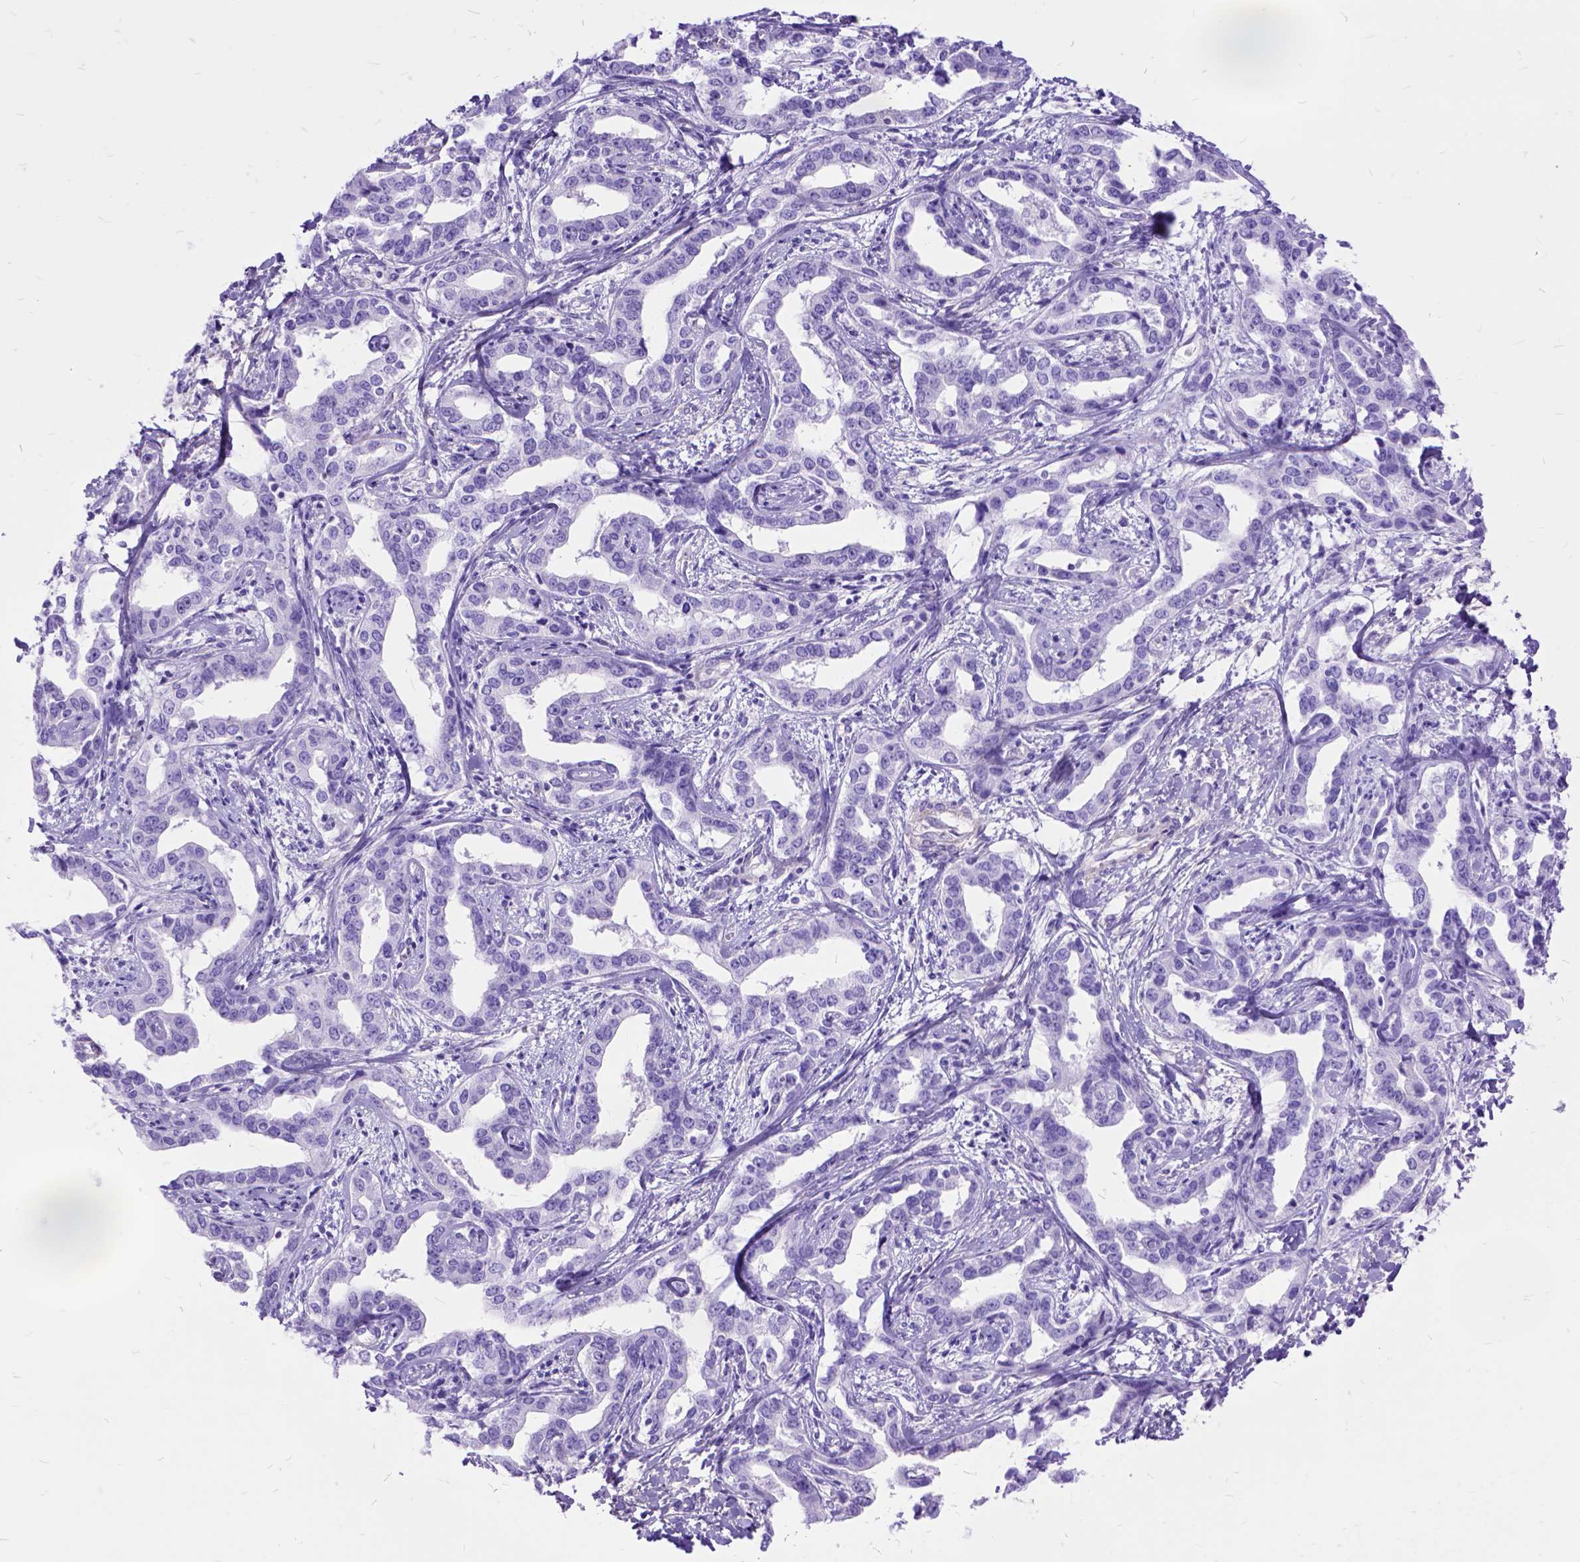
{"staining": {"intensity": "negative", "quantity": "none", "location": "none"}, "tissue": "liver cancer", "cell_type": "Tumor cells", "image_type": "cancer", "snomed": [{"axis": "morphology", "description": "Cholangiocarcinoma"}, {"axis": "topography", "description": "Liver"}], "caption": "Immunohistochemistry (IHC) of liver cancer shows no expression in tumor cells. Nuclei are stained in blue.", "gene": "ARL9", "patient": {"sex": "male", "age": 59}}